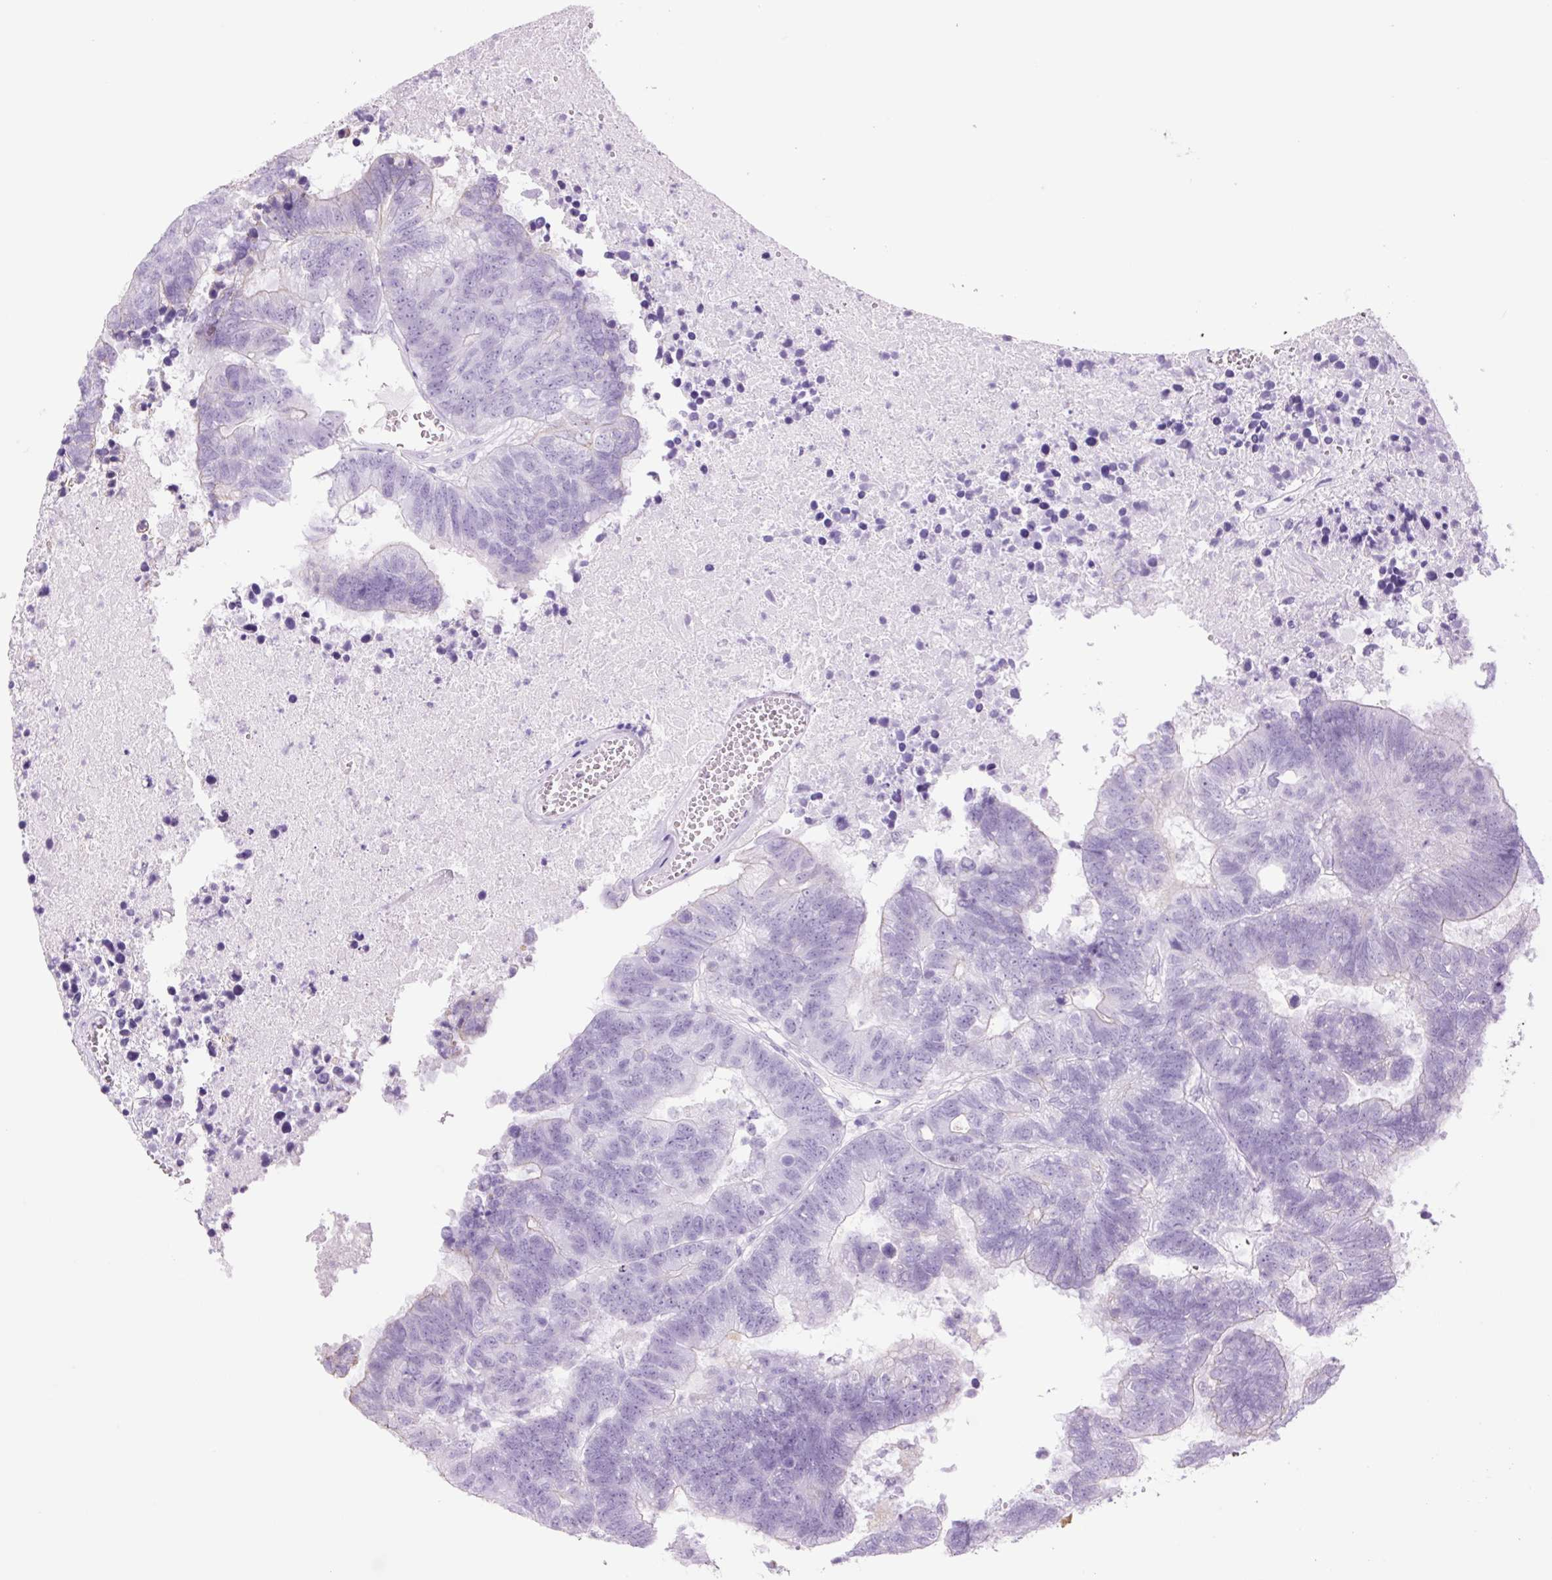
{"staining": {"intensity": "negative", "quantity": "none", "location": "none"}, "tissue": "colorectal cancer", "cell_type": "Tumor cells", "image_type": "cancer", "snomed": [{"axis": "morphology", "description": "Adenocarcinoma, NOS"}, {"axis": "topography", "description": "Colon"}], "caption": "Immunohistochemistry (IHC) image of human colorectal cancer (adenocarcinoma) stained for a protein (brown), which reveals no positivity in tumor cells.", "gene": "TFF2", "patient": {"sex": "female", "age": 48}}